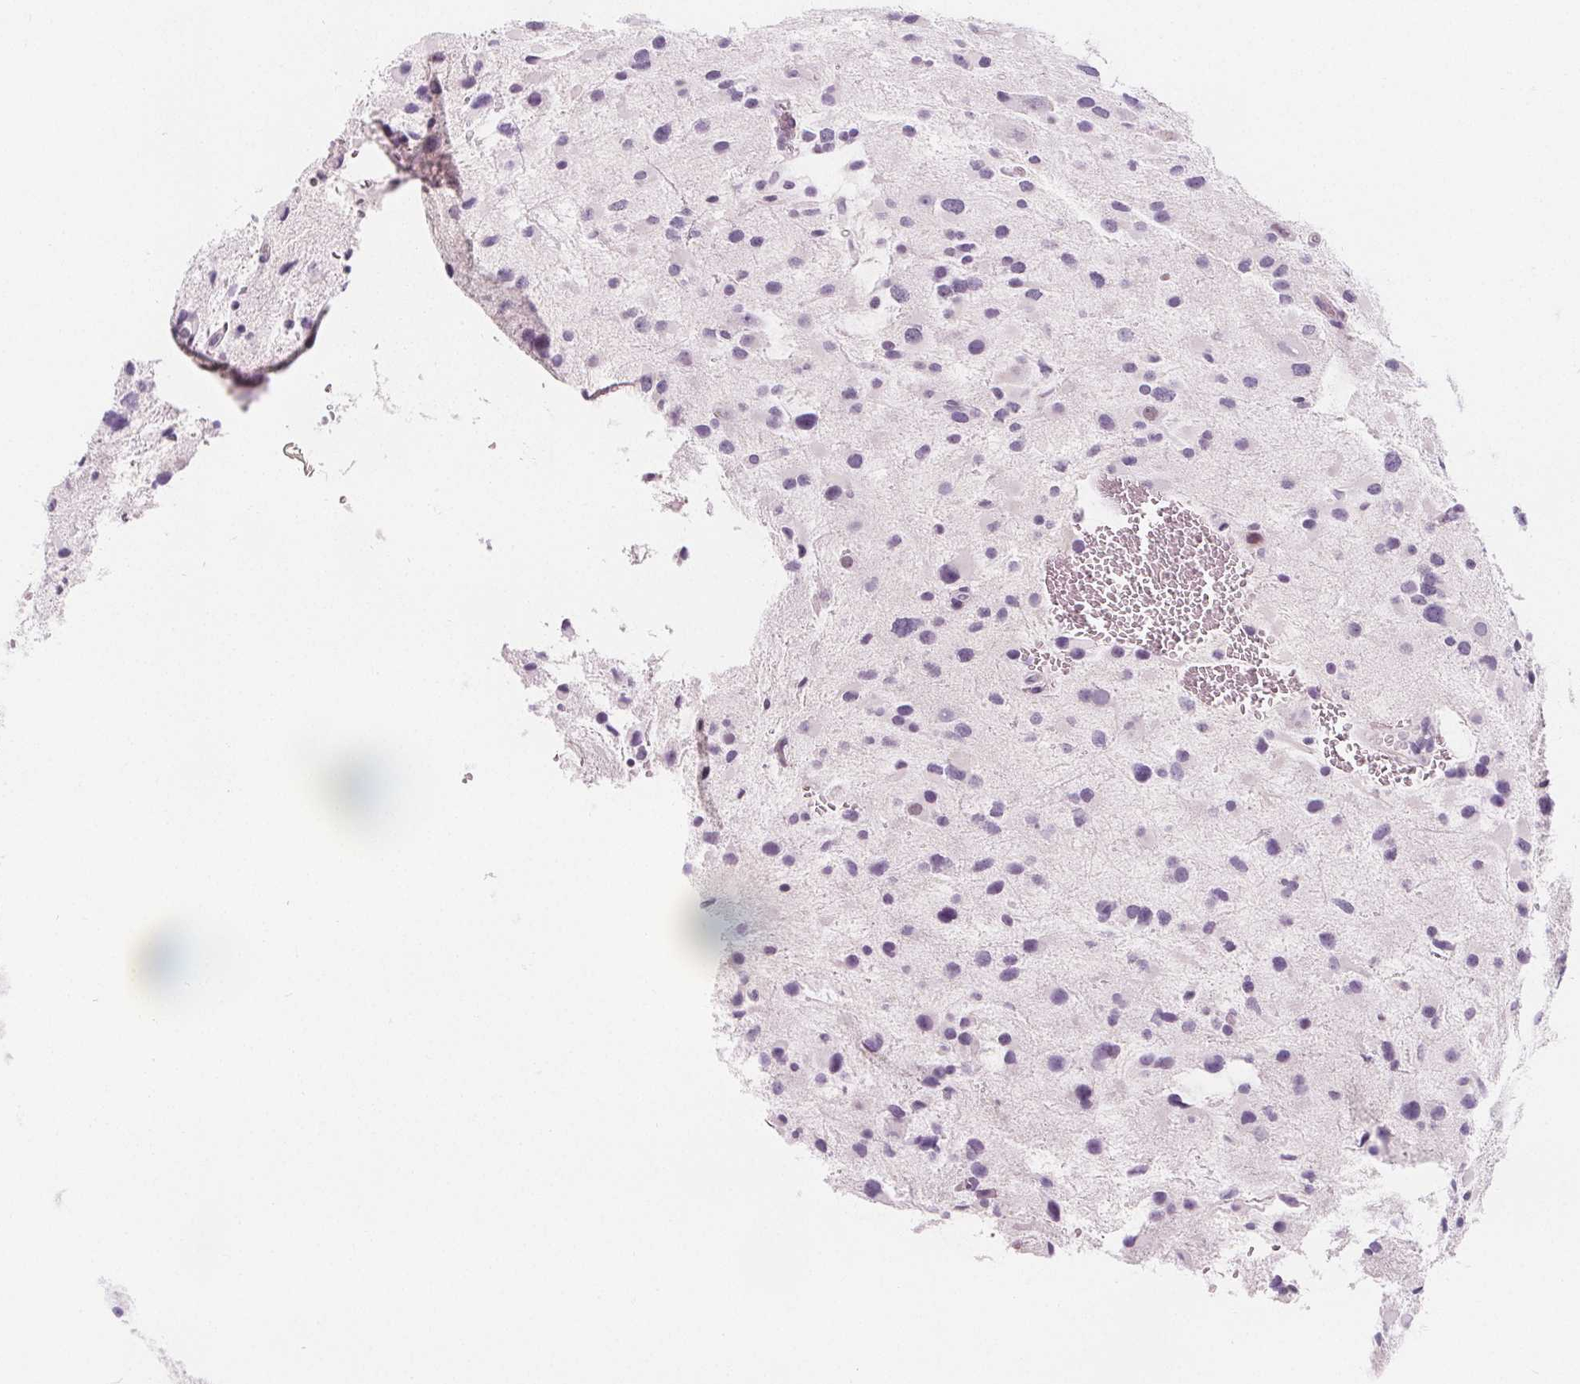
{"staining": {"intensity": "negative", "quantity": "none", "location": "none"}, "tissue": "glioma", "cell_type": "Tumor cells", "image_type": "cancer", "snomed": [{"axis": "morphology", "description": "Glioma, malignant, Low grade"}, {"axis": "topography", "description": "Brain"}], "caption": "Glioma was stained to show a protein in brown. There is no significant staining in tumor cells. The staining was performed using DAB (3,3'-diaminobenzidine) to visualize the protein expression in brown, while the nuclei were stained in blue with hematoxylin (Magnification: 20x).", "gene": "UGP2", "patient": {"sex": "female", "age": 32}}